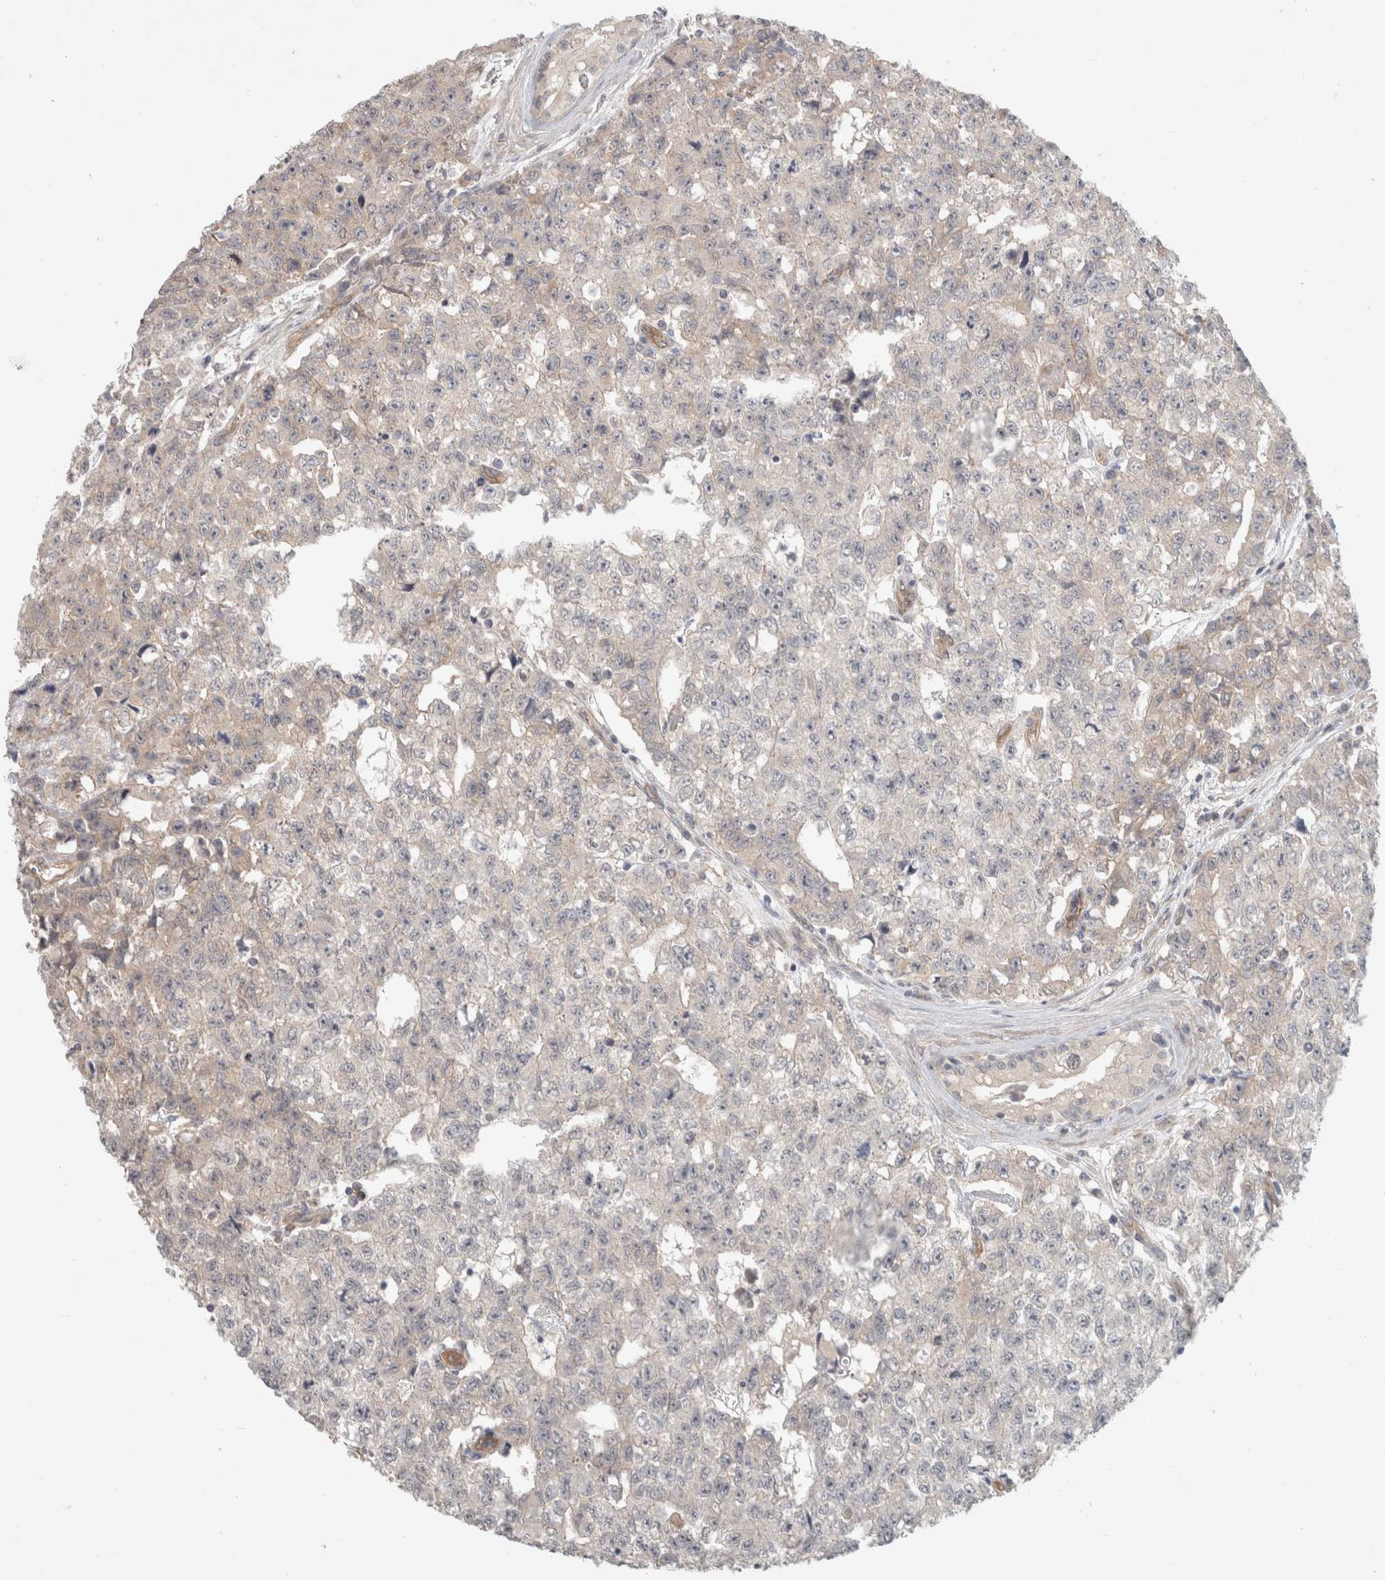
{"staining": {"intensity": "negative", "quantity": "none", "location": "none"}, "tissue": "testis cancer", "cell_type": "Tumor cells", "image_type": "cancer", "snomed": [{"axis": "morphology", "description": "Carcinoma, Embryonal, NOS"}, {"axis": "topography", "description": "Testis"}], "caption": "An immunohistochemistry histopathology image of testis embryonal carcinoma is shown. There is no staining in tumor cells of testis embryonal carcinoma.", "gene": "RASAL2", "patient": {"sex": "male", "age": 28}}